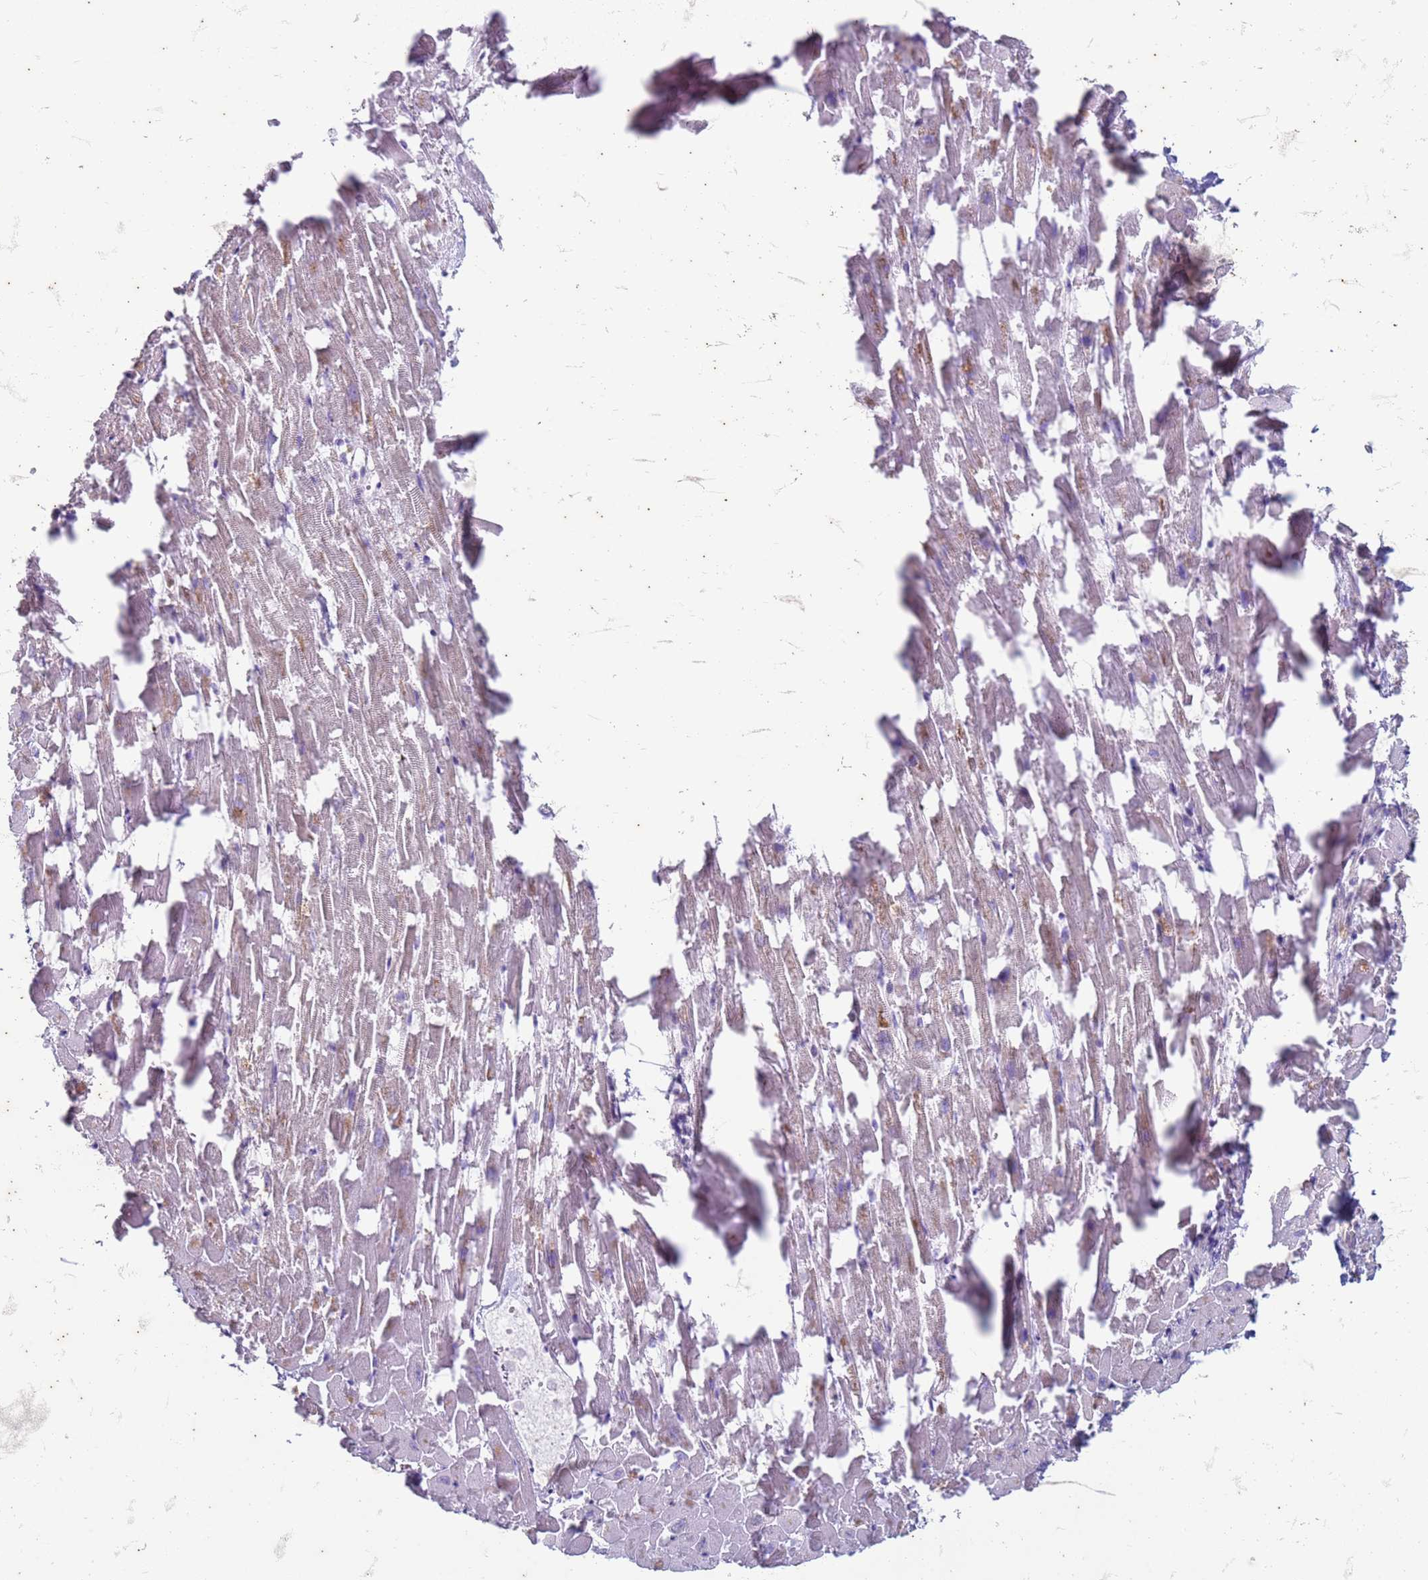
{"staining": {"intensity": "moderate", "quantity": "25%-75%", "location": "cytoplasmic/membranous"}, "tissue": "heart muscle", "cell_type": "Cardiomyocytes", "image_type": "normal", "snomed": [{"axis": "morphology", "description": "Normal tissue, NOS"}, {"axis": "topography", "description": "Heart"}], "caption": "Immunohistochemistry (IHC) (DAB (3,3'-diaminobenzidine)) staining of normal heart muscle reveals moderate cytoplasmic/membranous protein staining in about 25%-75% of cardiomyocytes.", "gene": "SUCO", "patient": {"sex": "female", "age": 64}}